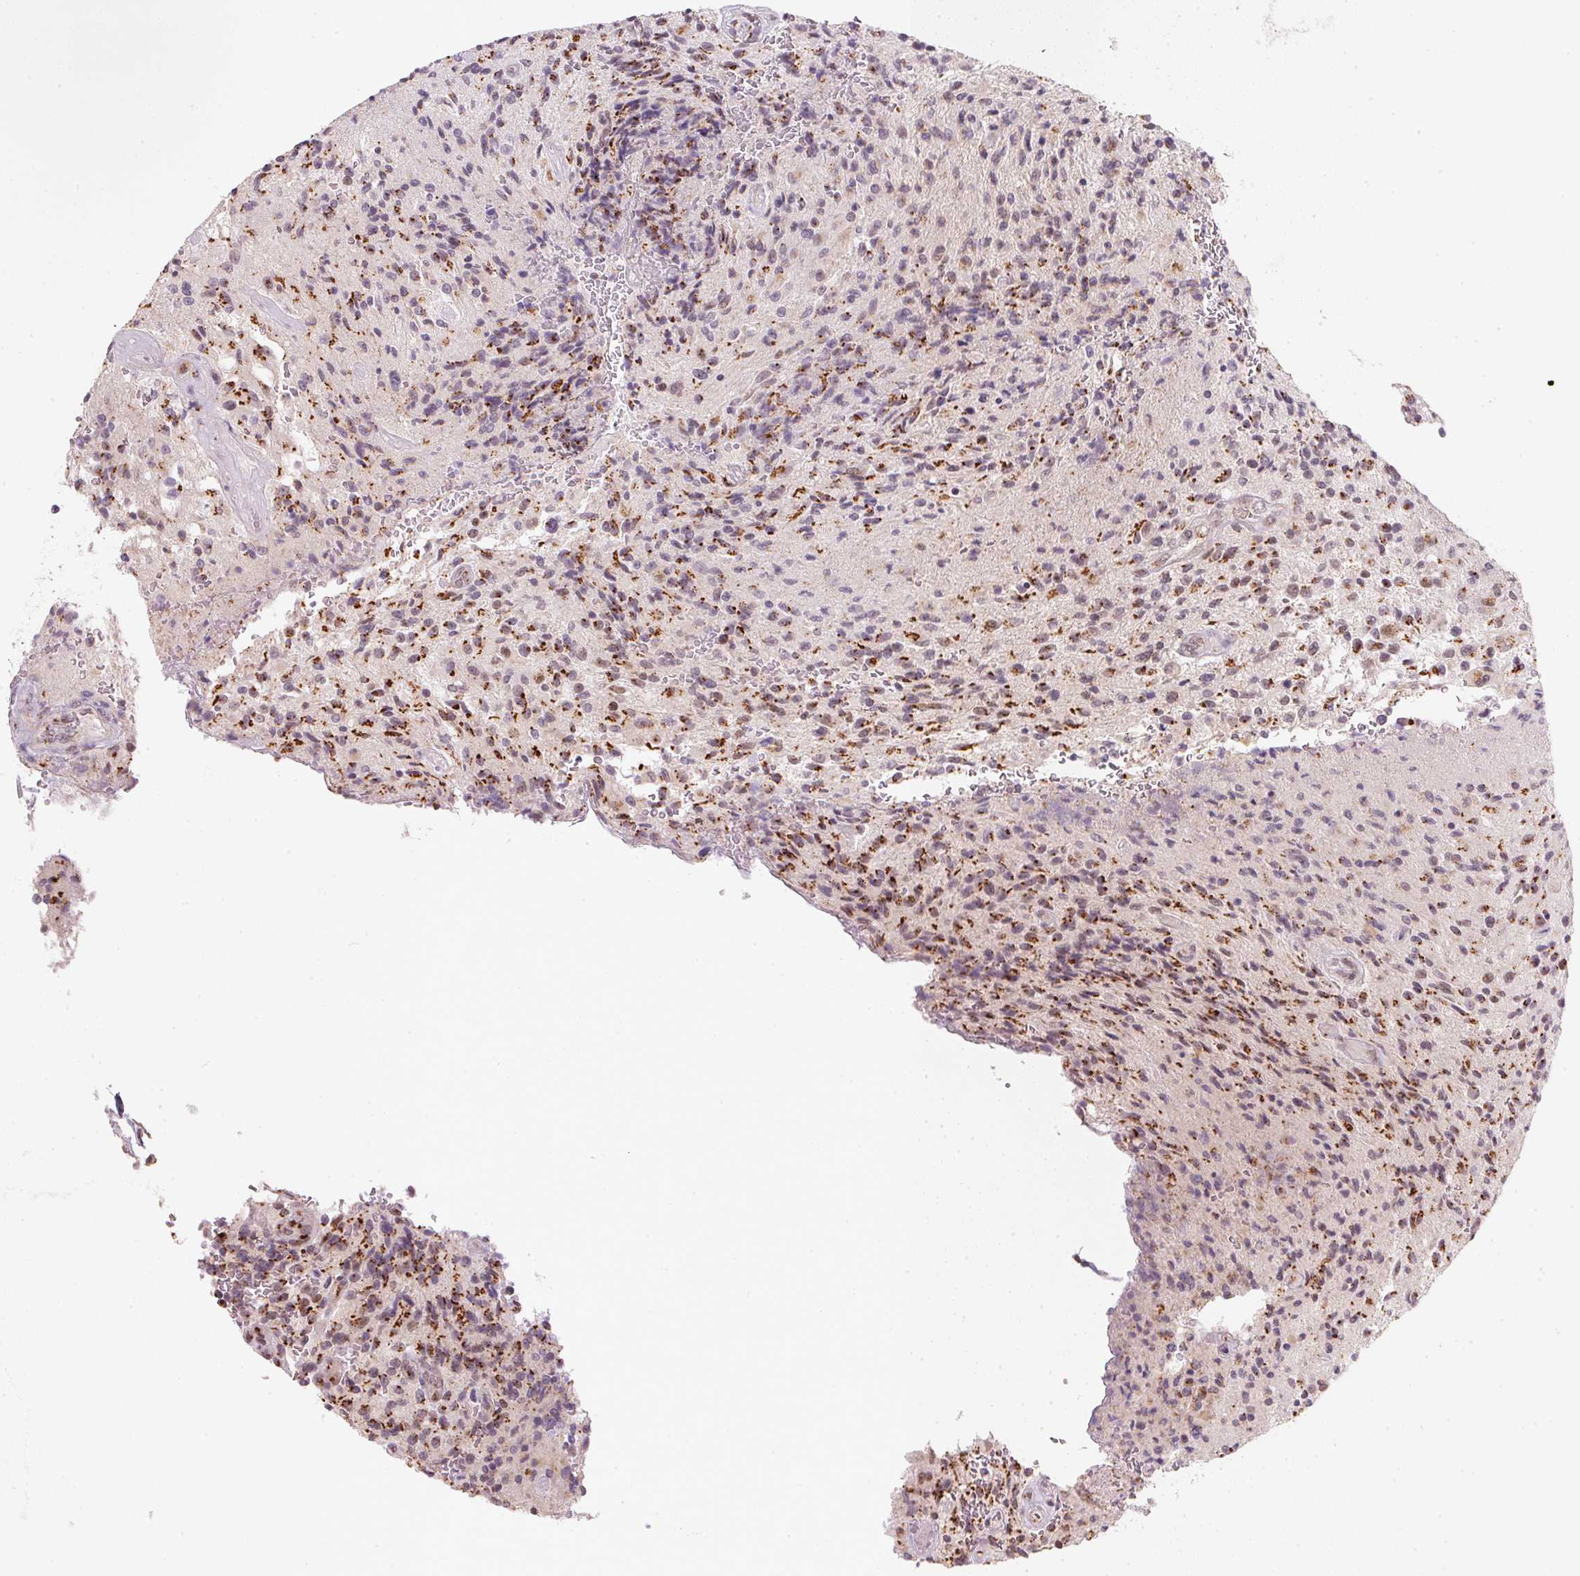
{"staining": {"intensity": "strong", "quantity": "25%-75%", "location": "cytoplasmic/membranous"}, "tissue": "glioma", "cell_type": "Tumor cells", "image_type": "cancer", "snomed": [{"axis": "morphology", "description": "Normal tissue, NOS"}, {"axis": "morphology", "description": "Glioma, malignant, High grade"}, {"axis": "topography", "description": "Cerebral cortex"}], "caption": "This histopathology image exhibits IHC staining of human glioma, with high strong cytoplasmic/membranous positivity in approximately 25%-75% of tumor cells.", "gene": "RAB22A", "patient": {"sex": "male", "age": 56}}